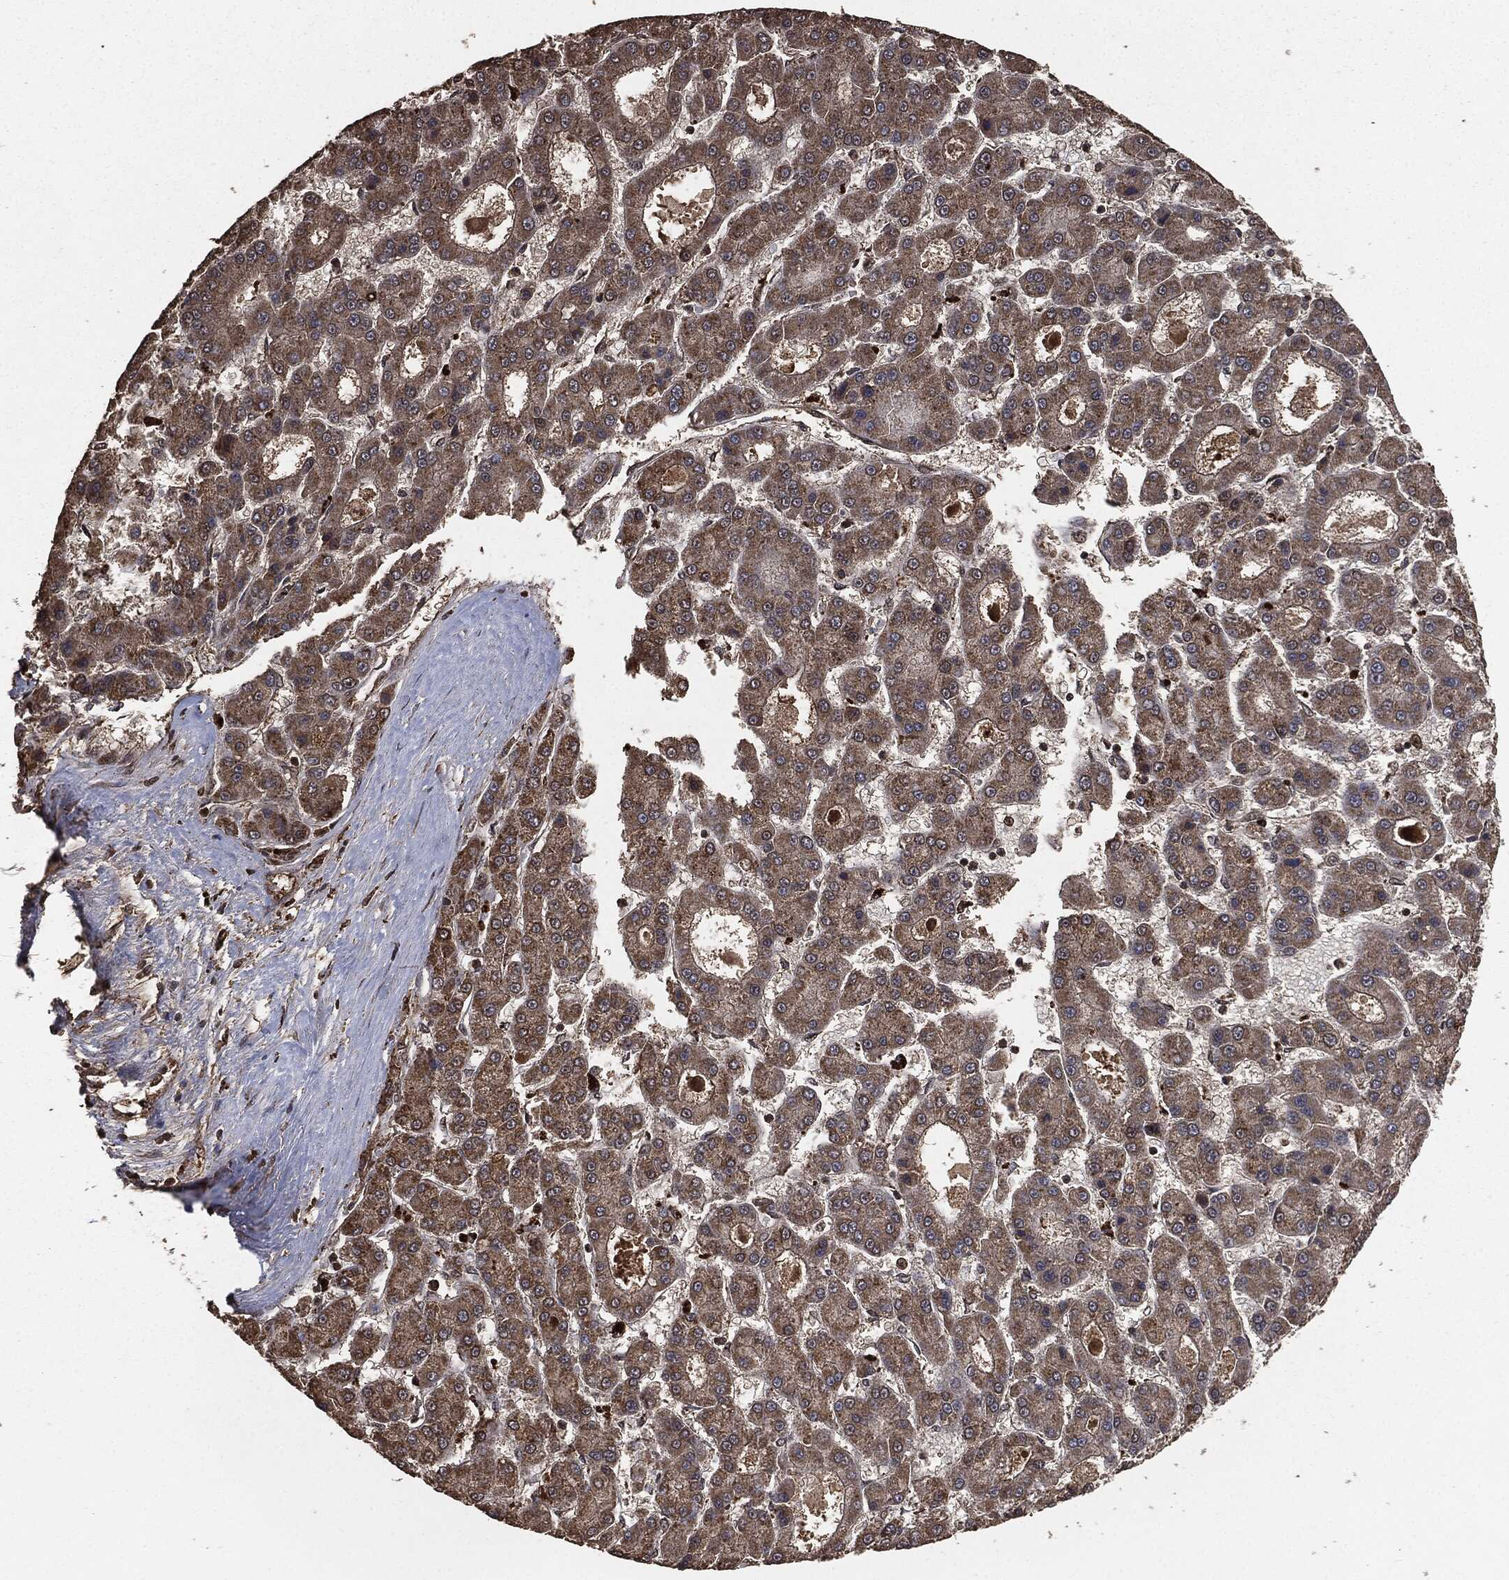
{"staining": {"intensity": "moderate", "quantity": "25%-75%", "location": "cytoplasmic/membranous"}, "tissue": "liver cancer", "cell_type": "Tumor cells", "image_type": "cancer", "snomed": [{"axis": "morphology", "description": "Carcinoma, Hepatocellular, NOS"}, {"axis": "topography", "description": "Liver"}], "caption": "Immunohistochemistry image of neoplastic tissue: human liver cancer (hepatocellular carcinoma) stained using immunohistochemistry reveals medium levels of moderate protein expression localized specifically in the cytoplasmic/membranous of tumor cells, appearing as a cytoplasmic/membranous brown color.", "gene": "EGFR", "patient": {"sex": "male", "age": 70}}